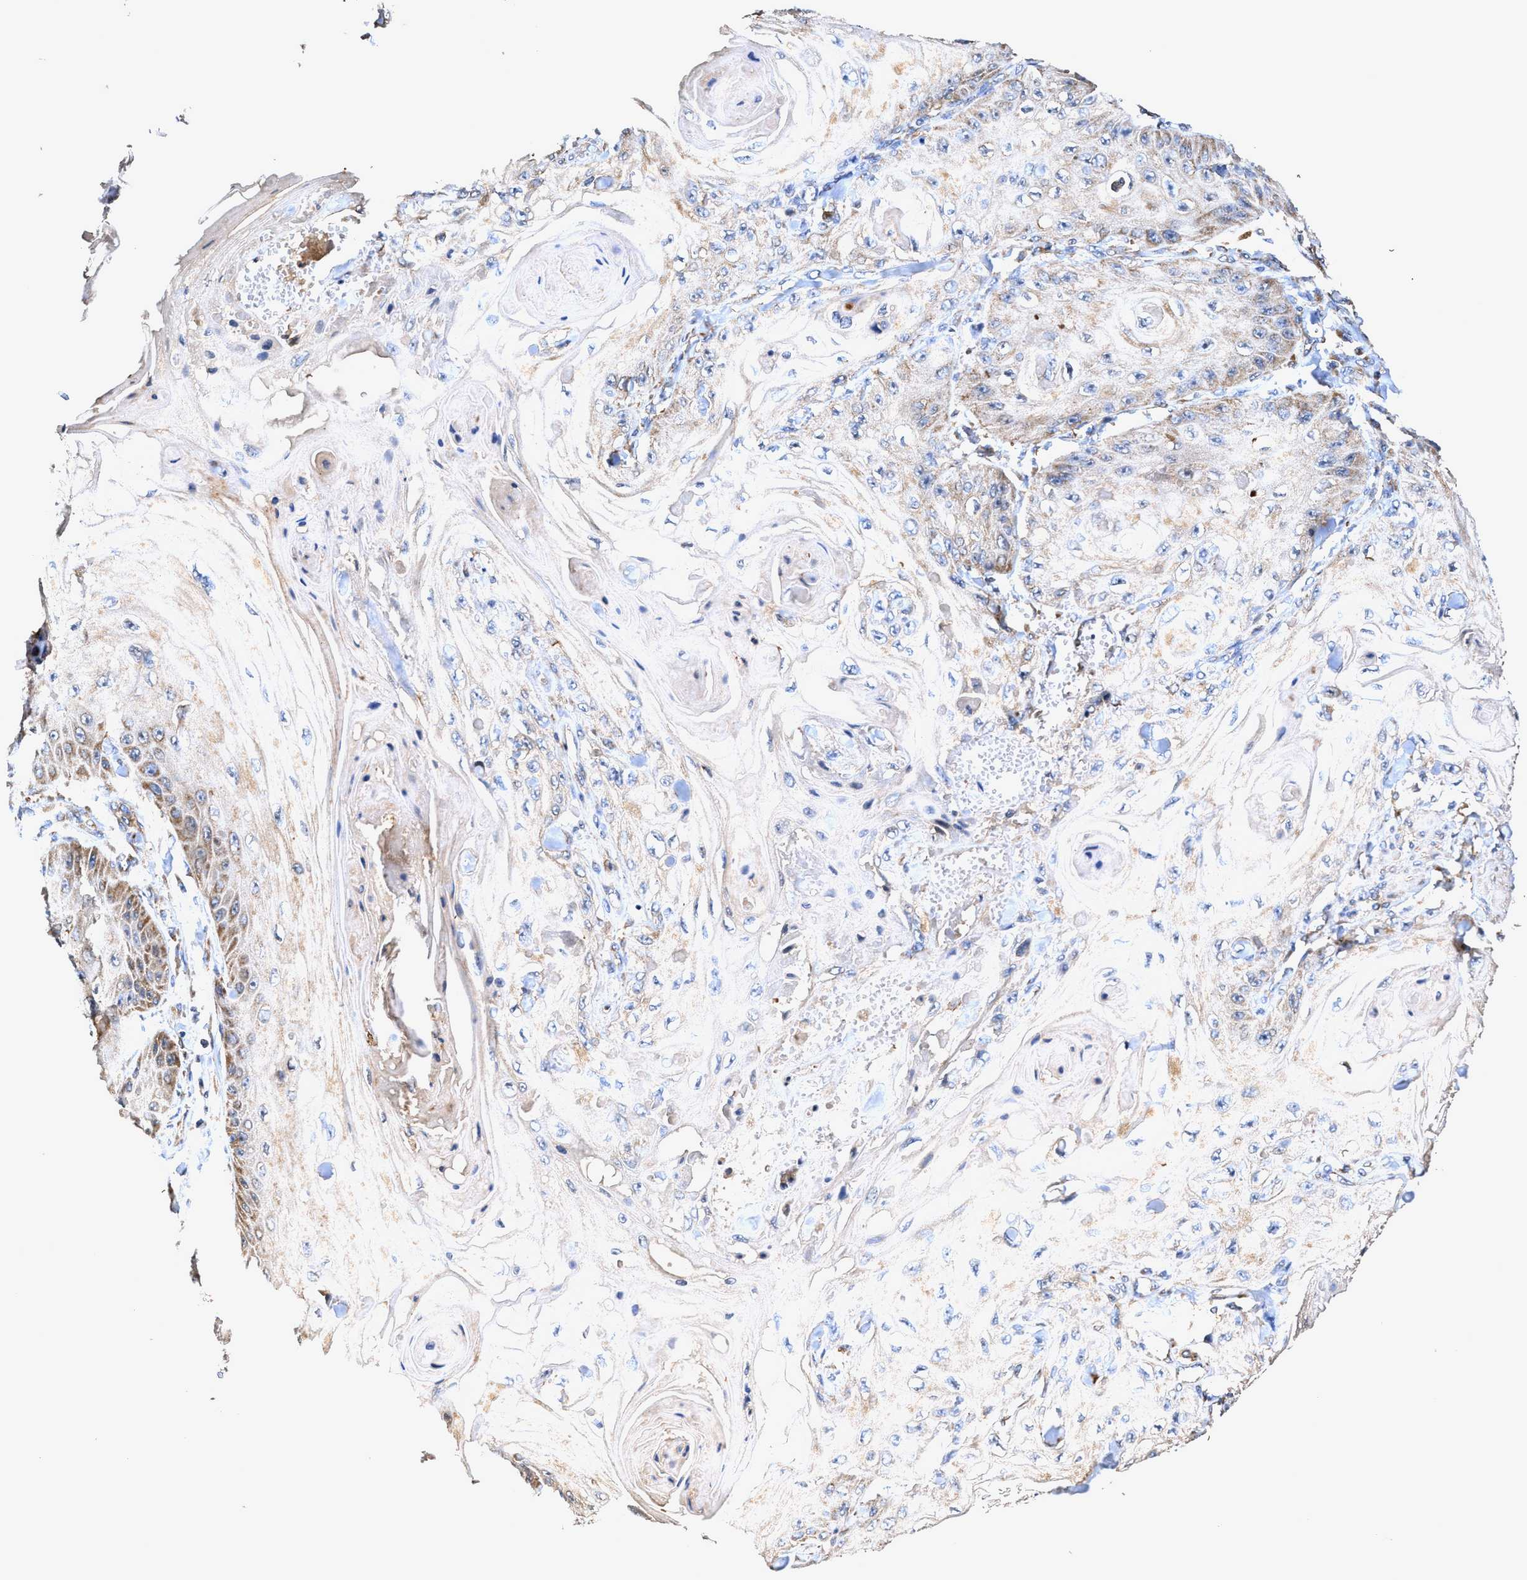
{"staining": {"intensity": "moderate", "quantity": ">75%", "location": "cytoplasmic/membranous"}, "tissue": "skin cancer", "cell_type": "Tumor cells", "image_type": "cancer", "snomed": [{"axis": "morphology", "description": "Squamous cell carcinoma, NOS"}, {"axis": "topography", "description": "Skin"}], "caption": "A high-resolution photomicrograph shows IHC staining of skin squamous cell carcinoma, which exhibits moderate cytoplasmic/membranous expression in about >75% of tumor cells. The staining was performed using DAB to visualize the protein expression in brown, while the nuclei were stained in blue with hematoxylin (Magnification: 20x).", "gene": "EFNA4", "patient": {"sex": "male", "age": 74}}